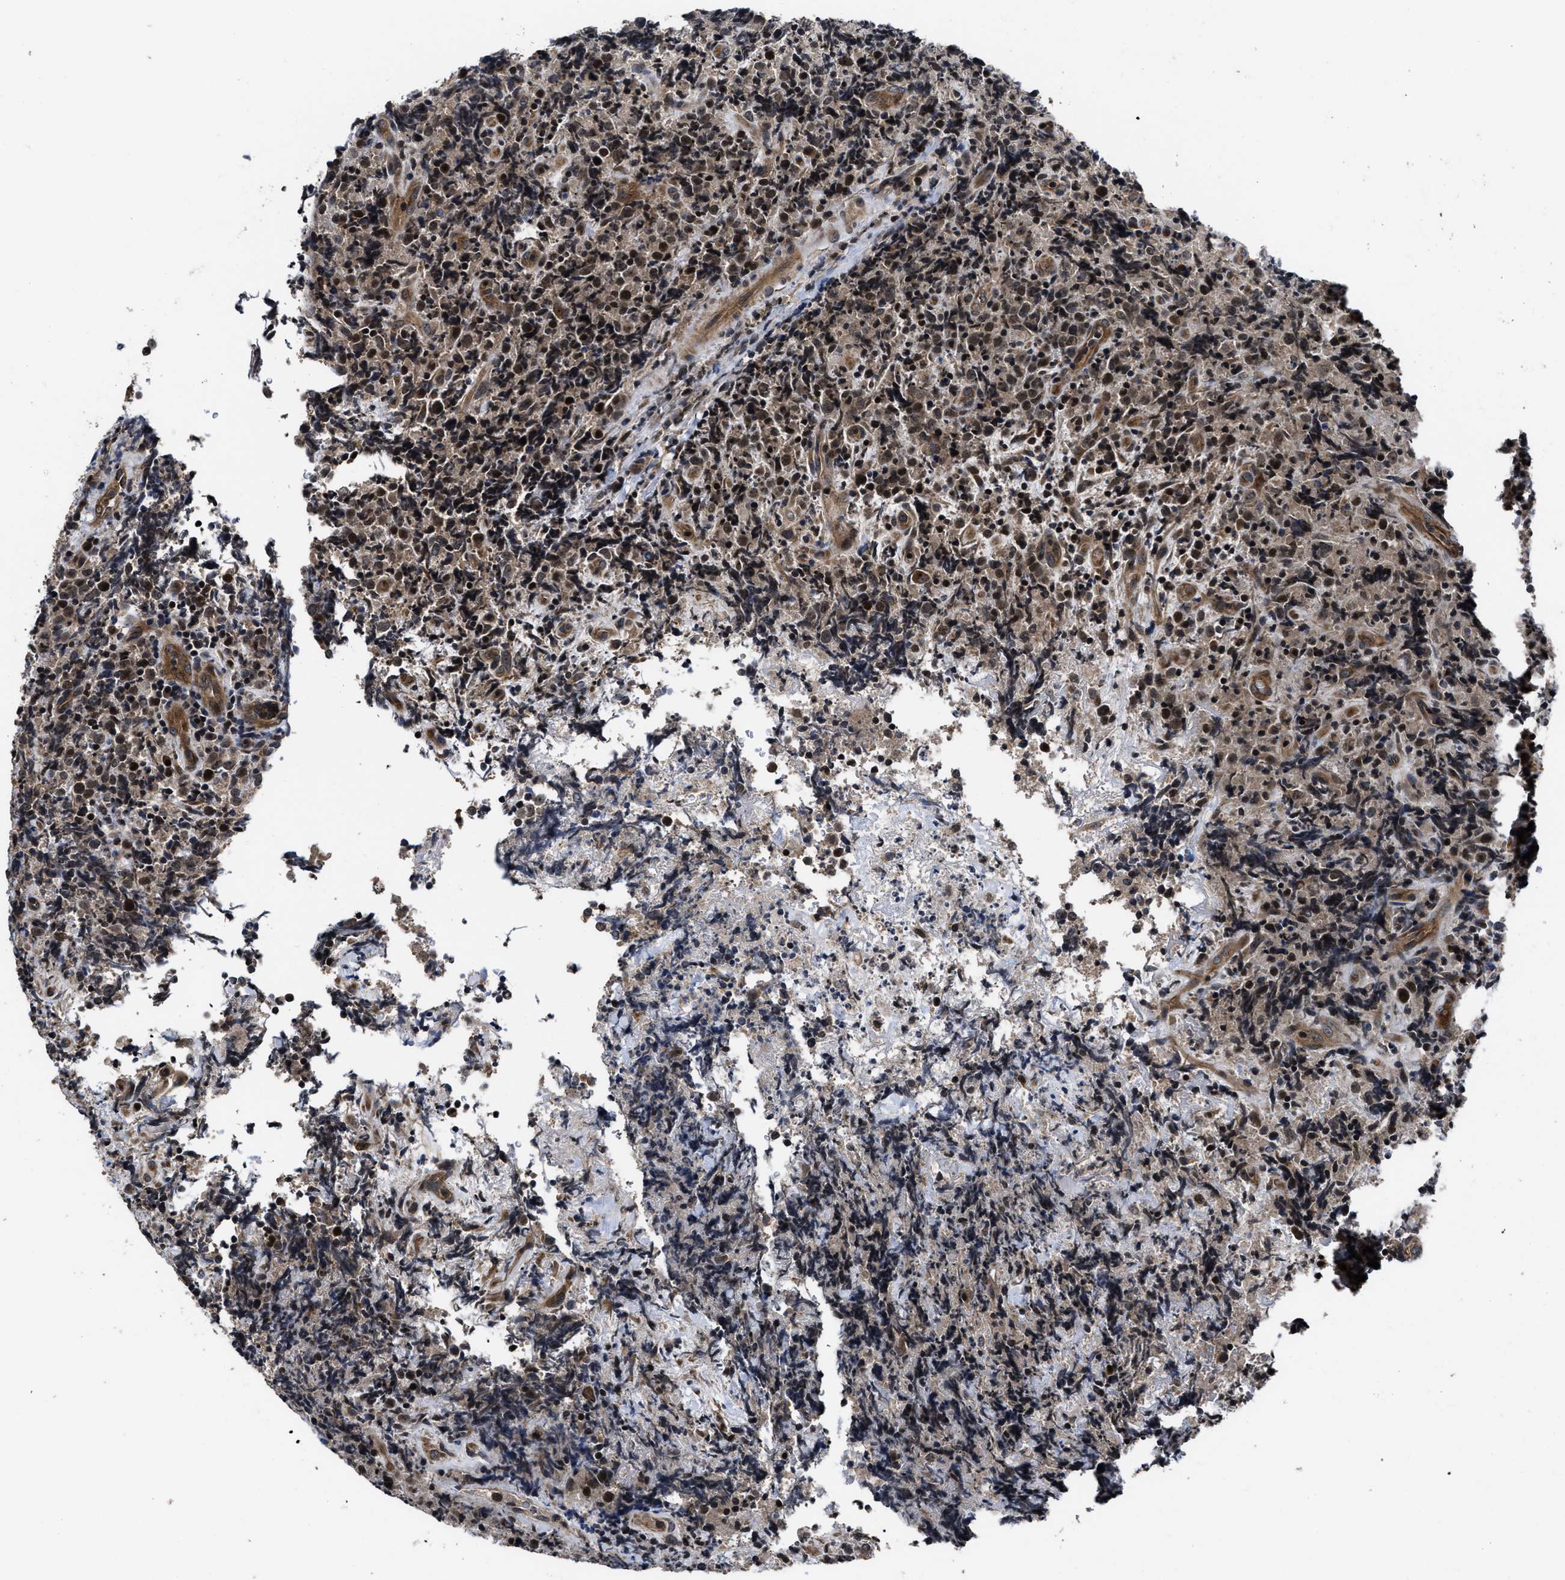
{"staining": {"intensity": "moderate", "quantity": ">75%", "location": "cytoplasmic/membranous,nuclear"}, "tissue": "lymphoma", "cell_type": "Tumor cells", "image_type": "cancer", "snomed": [{"axis": "morphology", "description": "Malignant lymphoma, non-Hodgkin's type, High grade"}, {"axis": "topography", "description": "Tonsil"}], "caption": "There is medium levels of moderate cytoplasmic/membranous and nuclear positivity in tumor cells of malignant lymphoma, non-Hodgkin's type (high-grade), as demonstrated by immunohistochemical staining (brown color).", "gene": "DNAJC14", "patient": {"sex": "female", "age": 36}}